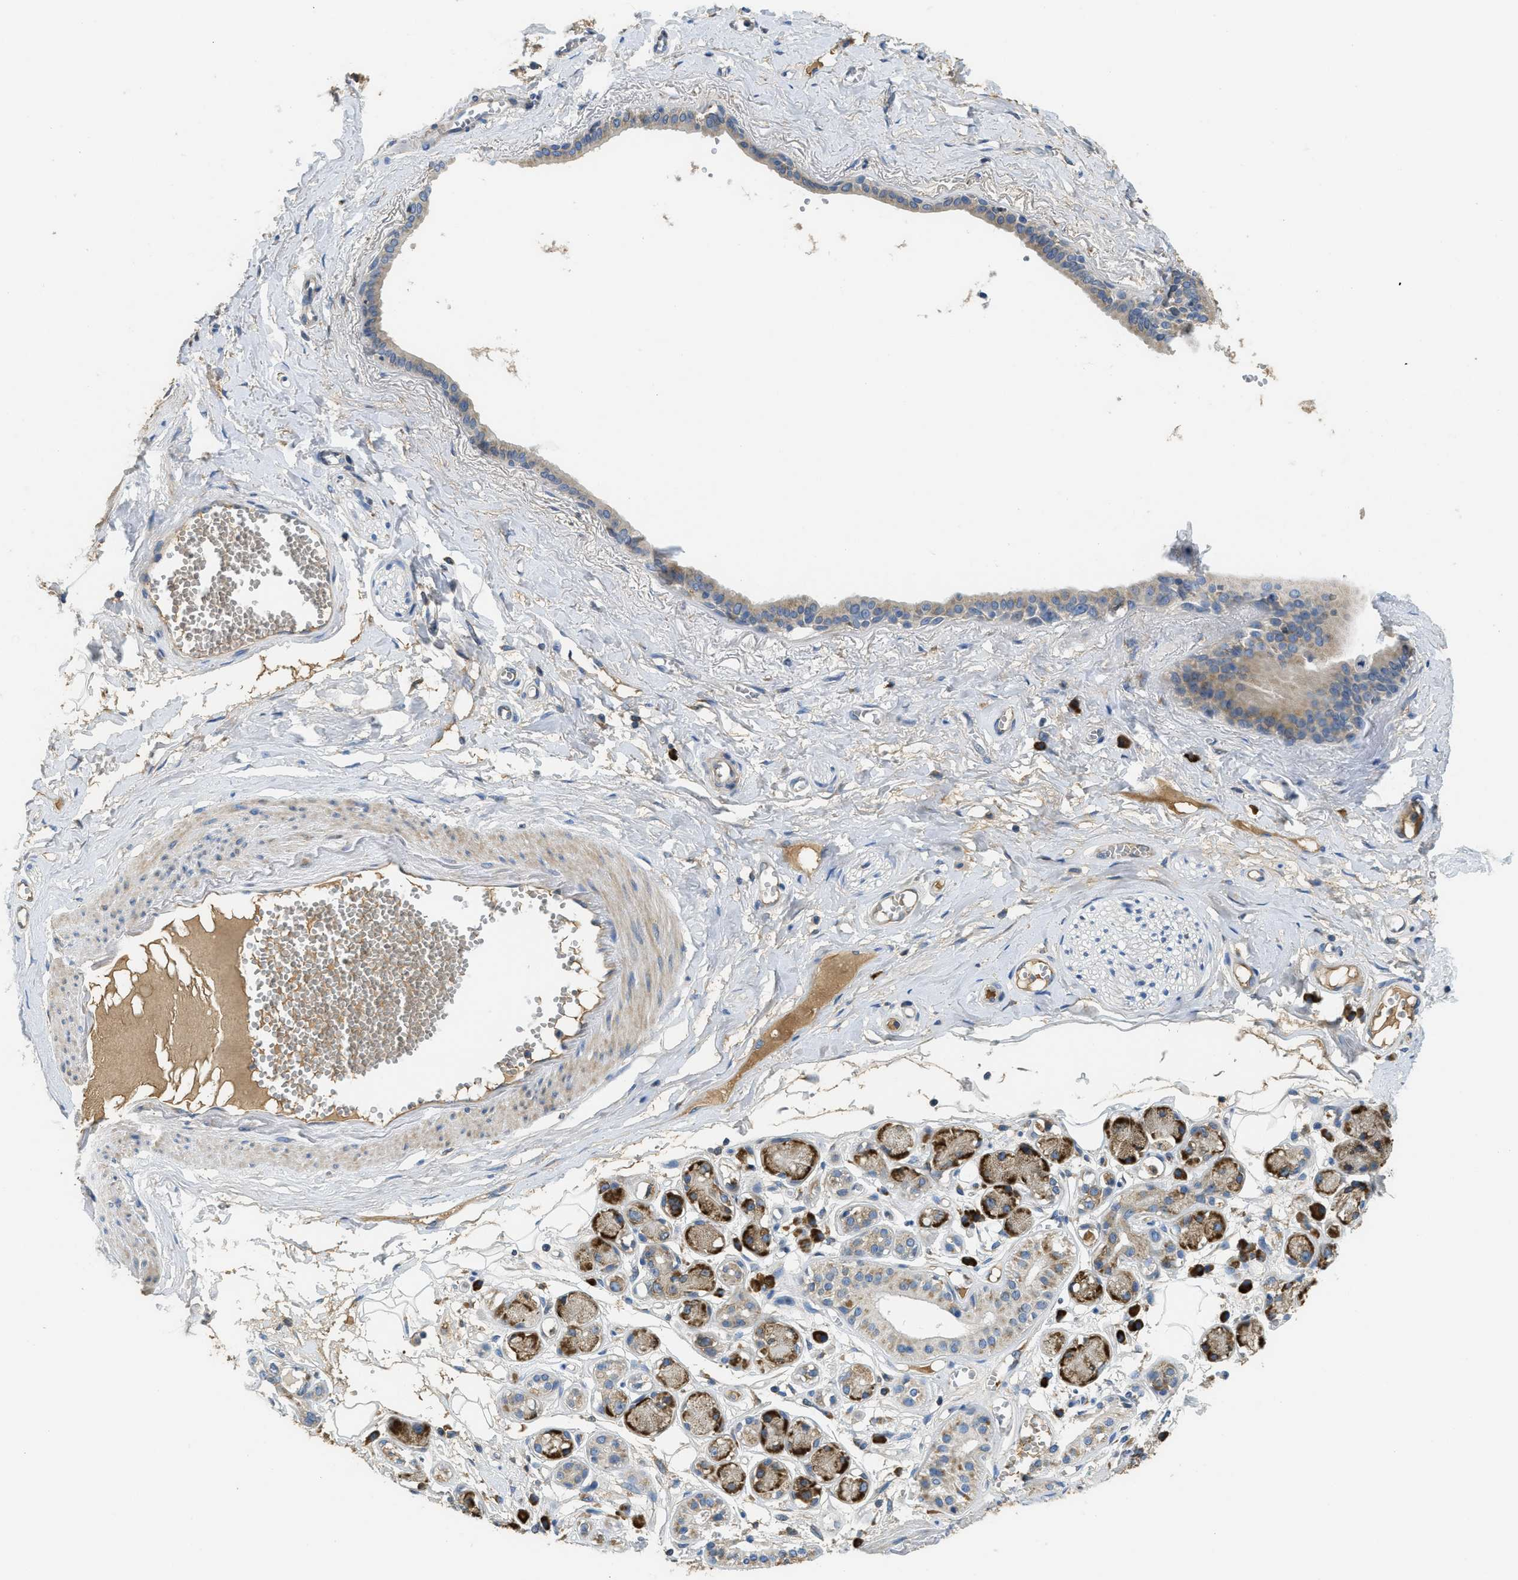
{"staining": {"intensity": "weak", "quantity": ">75%", "location": "cytoplasmic/membranous"}, "tissue": "adipose tissue", "cell_type": "Adipocytes", "image_type": "normal", "snomed": [{"axis": "morphology", "description": "Normal tissue, NOS"}, {"axis": "morphology", "description": "Inflammation, NOS"}, {"axis": "topography", "description": "Salivary gland"}, {"axis": "topography", "description": "Peripheral nerve tissue"}], "caption": "The micrograph displays staining of unremarkable adipose tissue, revealing weak cytoplasmic/membranous protein staining (brown color) within adipocytes.", "gene": "SSR1", "patient": {"sex": "female", "age": 75}}